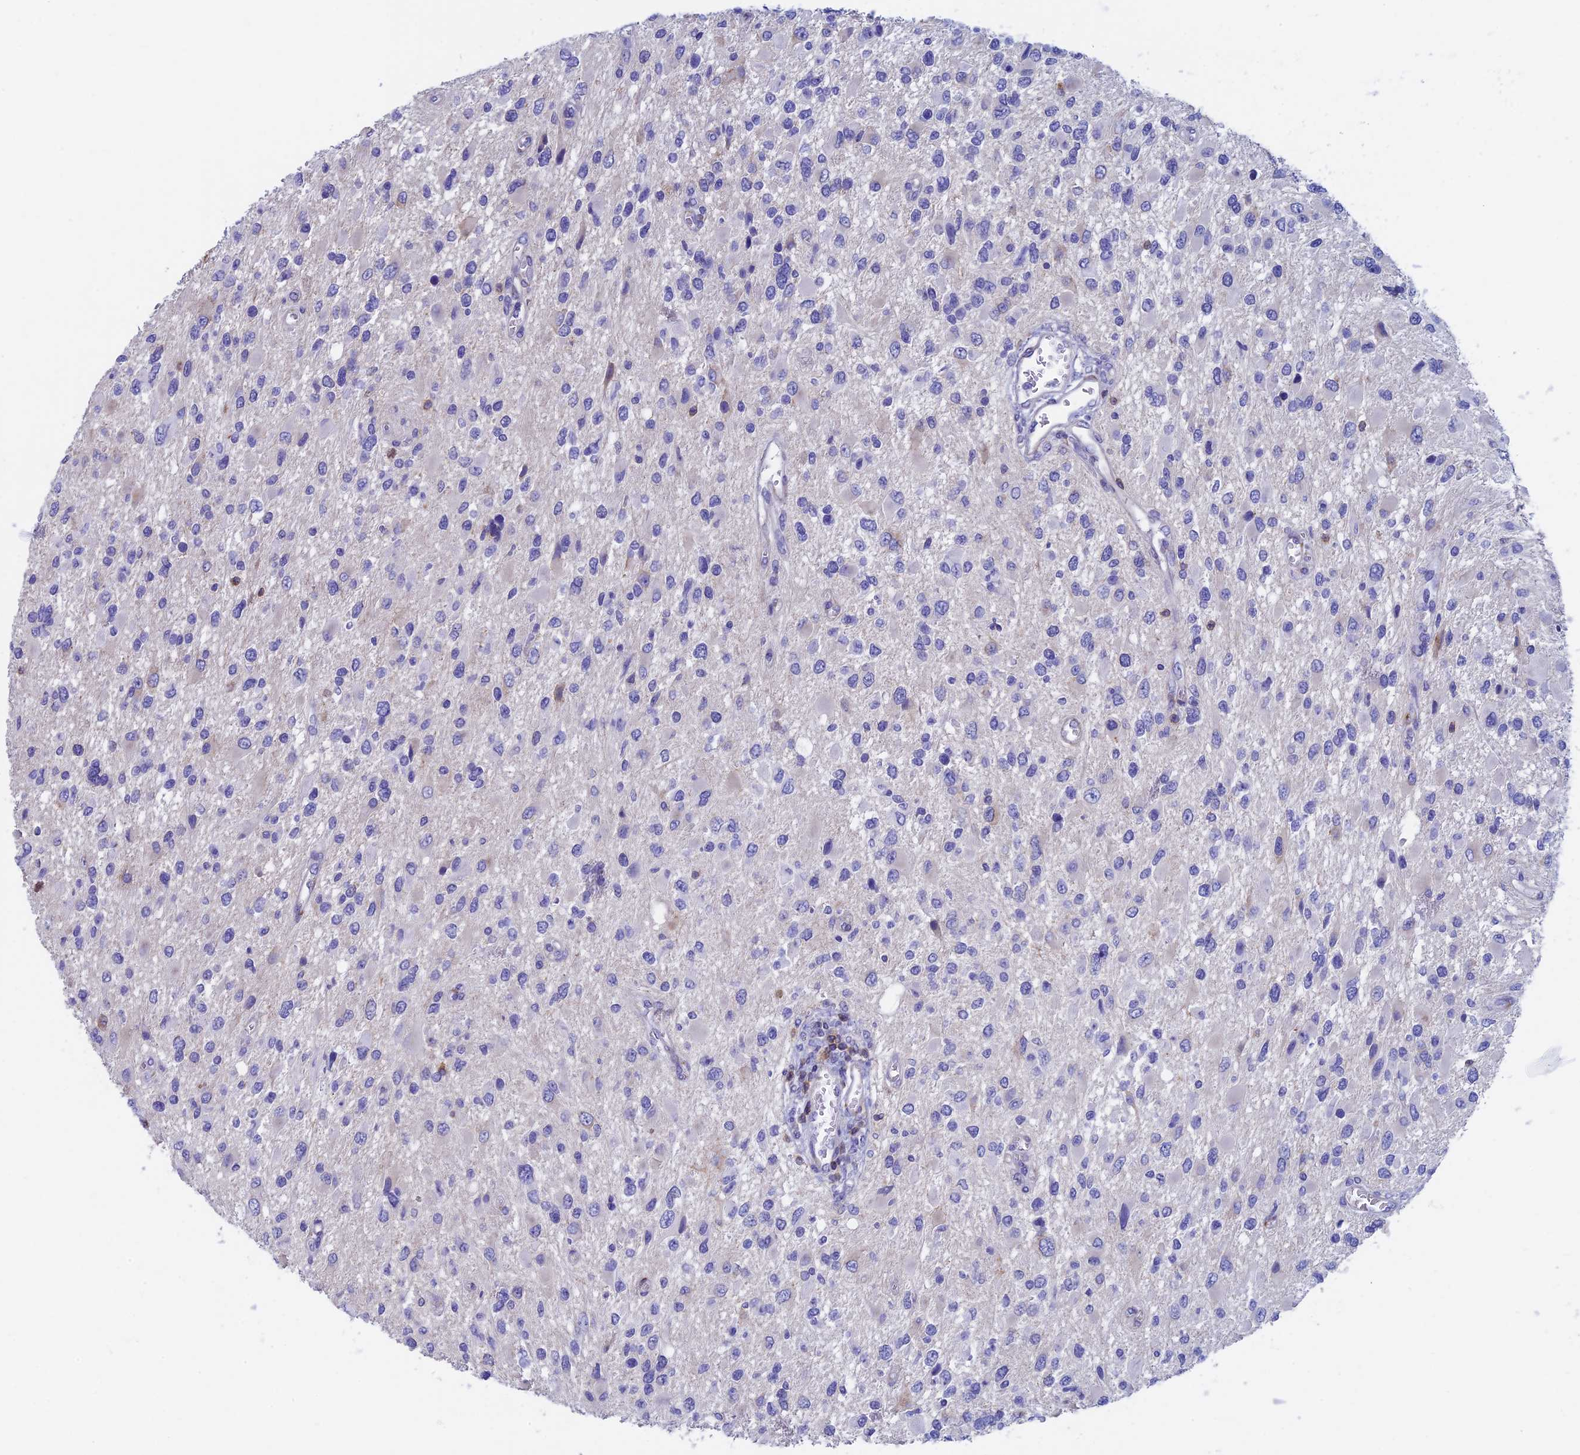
{"staining": {"intensity": "negative", "quantity": "none", "location": "none"}, "tissue": "glioma", "cell_type": "Tumor cells", "image_type": "cancer", "snomed": [{"axis": "morphology", "description": "Glioma, malignant, High grade"}, {"axis": "topography", "description": "Brain"}], "caption": "Immunohistochemistry (IHC) photomicrograph of neoplastic tissue: human glioma stained with DAB (3,3'-diaminobenzidine) shows no significant protein positivity in tumor cells. Nuclei are stained in blue.", "gene": "SEPTIN1", "patient": {"sex": "male", "age": 53}}